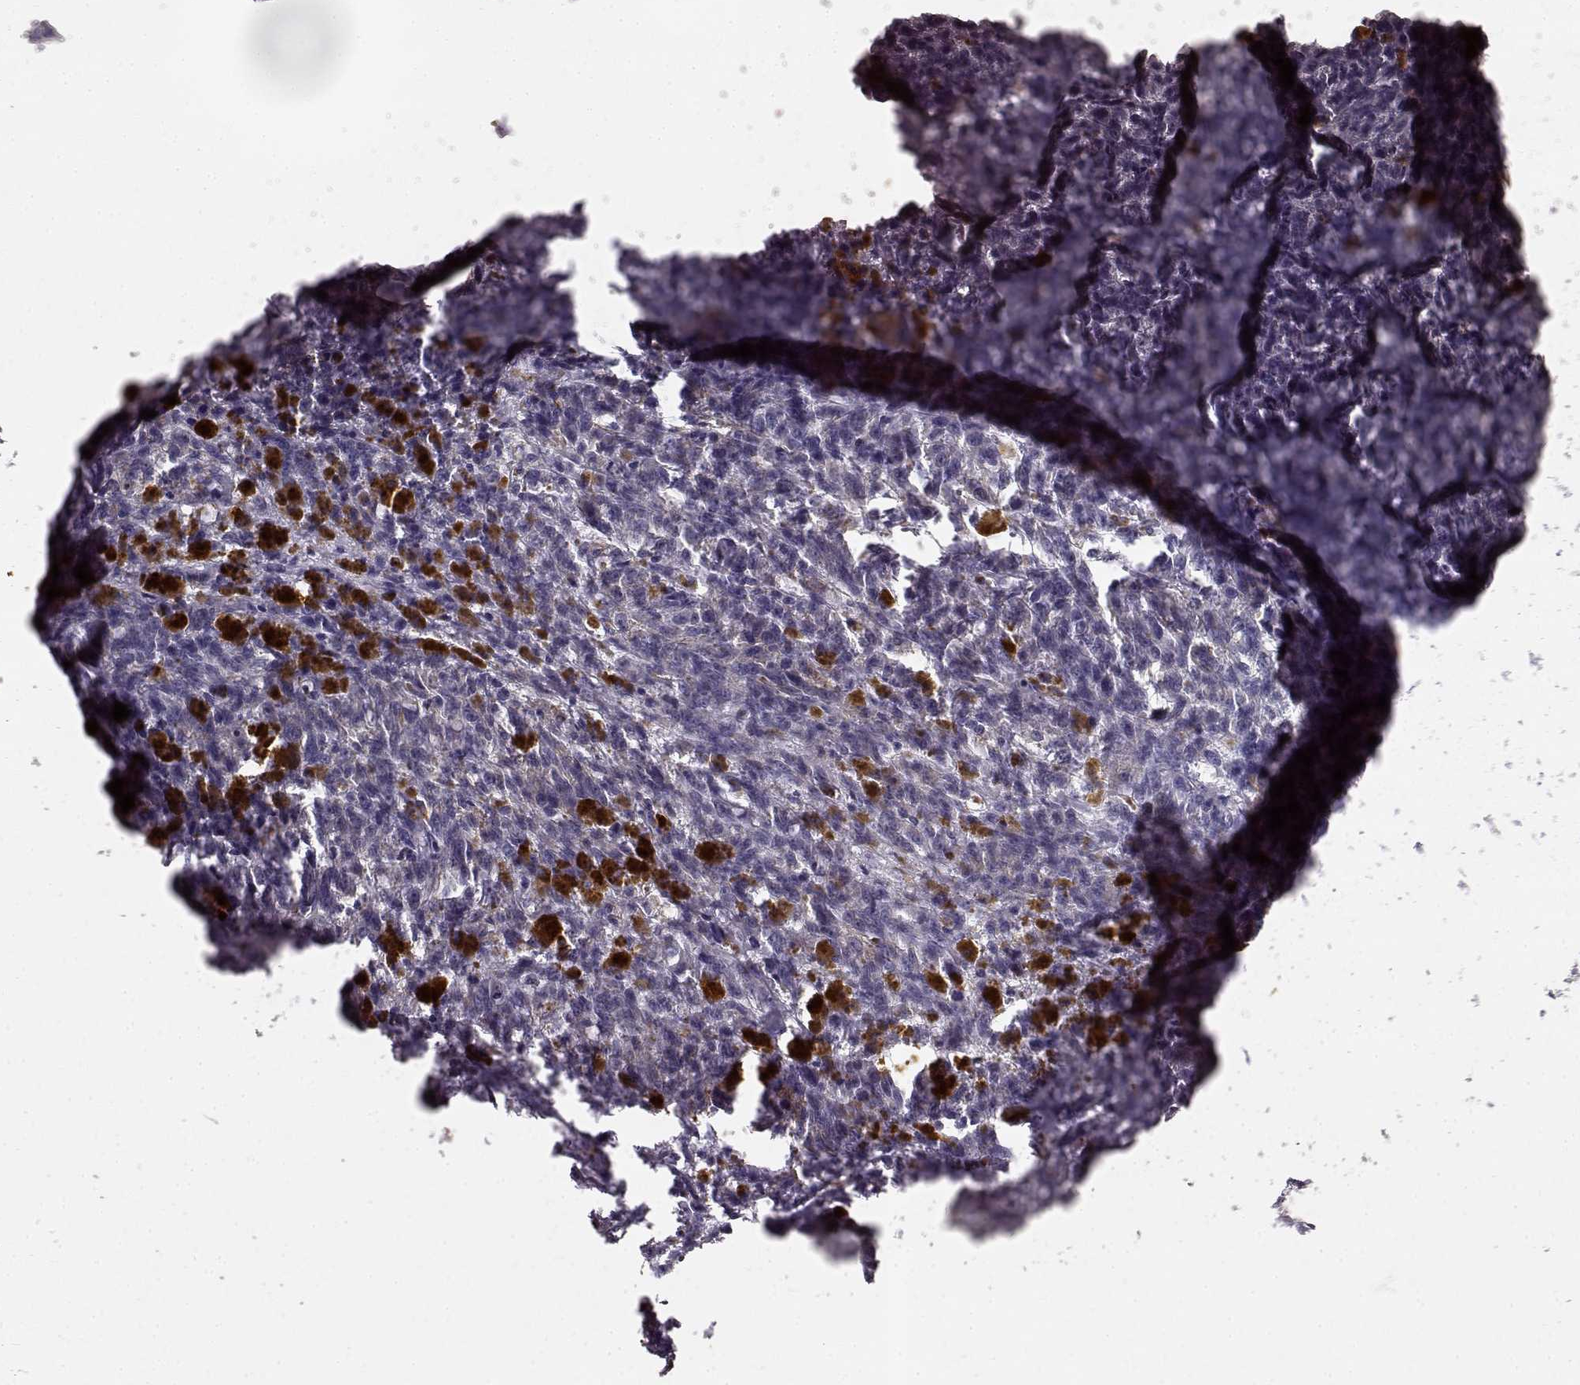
{"staining": {"intensity": "negative", "quantity": "none", "location": "none"}, "tissue": "melanoma", "cell_type": "Tumor cells", "image_type": "cancer", "snomed": [{"axis": "morphology", "description": "Malignant melanoma, NOS"}, {"axis": "topography", "description": "Skin"}], "caption": "Malignant melanoma stained for a protein using IHC demonstrates no staining tumor cells.", "gene": "GHR", "patient": {"sex": "female", "age": 34}}